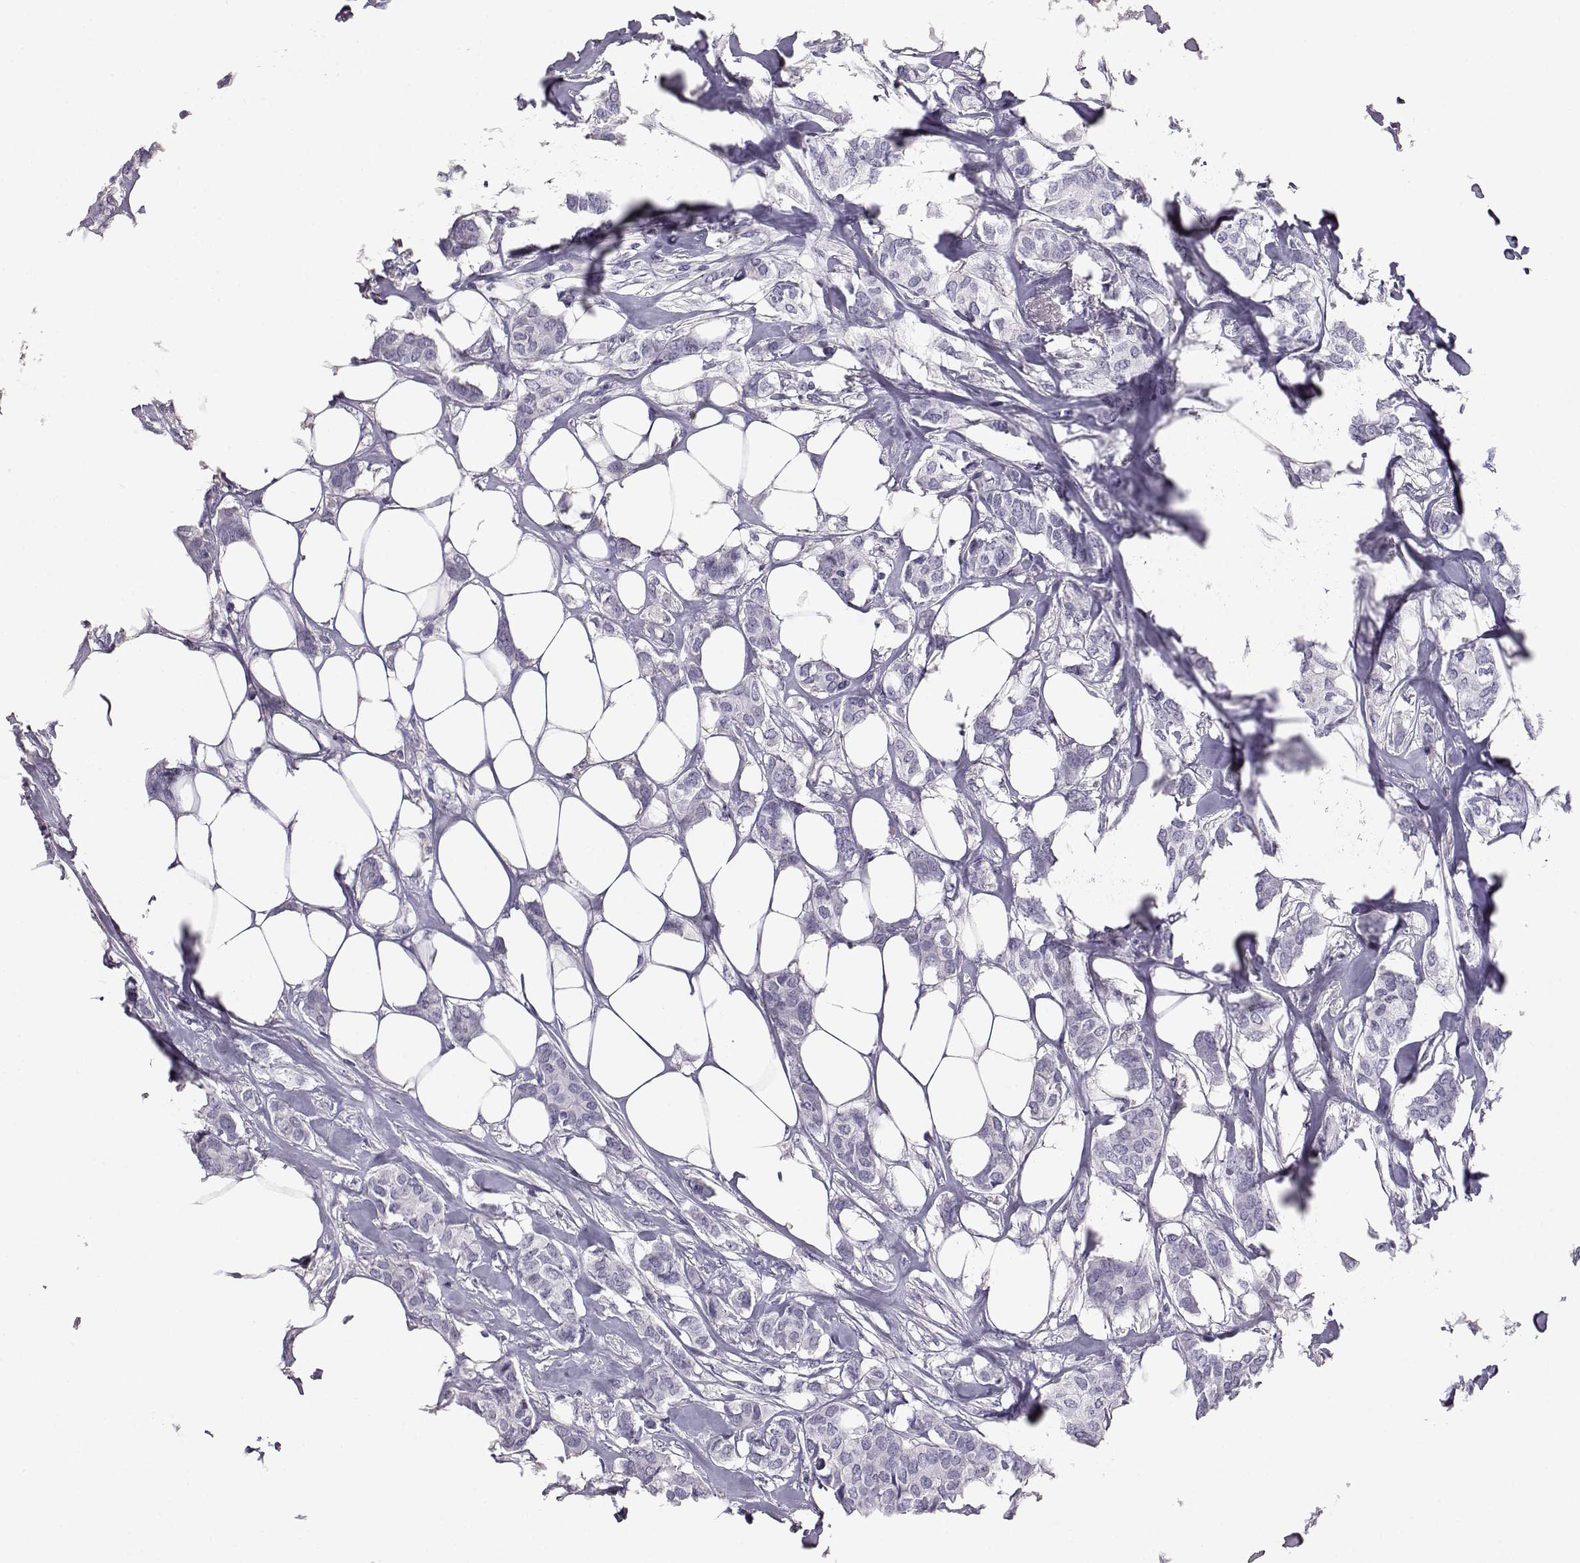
{"staining": {"intensity": "negative", "quantity": "none", "location": "none"}, "tissue": "breast cancer", "cell_type": "Tumor cells", "image_type": "cancer", "snomed": [{"axis": "morphology", "description": "Duct carcinoma"}, {"axis": "topography", "description": "Breast"}], "caption": "Tumor cells show no significant protein expression in breast intraductal carcinoma. (Brightfield microscopy of DAB (3,3'-diaminobenzidine) immunohistochemistry at high magnification).", "gene": "AKR1B1", "patient": {"sex": "female", "age": 62}}